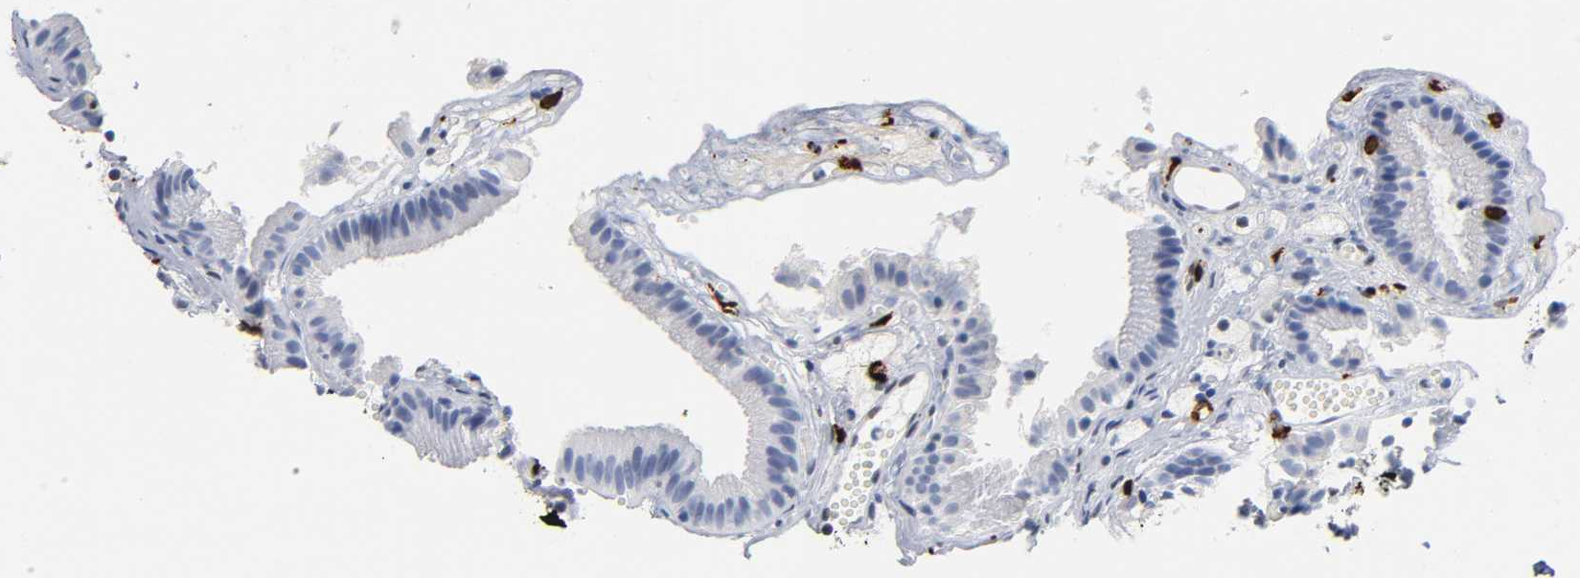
{"staining": {"intensity": "negative", "quantity": "none", "location": "none"}, "tissue": "gallbladder", "cell_type": "Glandular cells", "image_type": "normal", "snomed": [{"axis": "morphology", "description": "Normal tissue, NOS"}, {"axis": "topography", "description": "Gallbladder"}], "caption": "Immunohistochemistry (IHC) histopathology image of benign human gallbladder stained for a protein (brown), which demonstrates no expression in glandular cells. Nuclei are stained in blue.", "gene": "NAB2", "patient": {"sex": "female", "age": 24}}